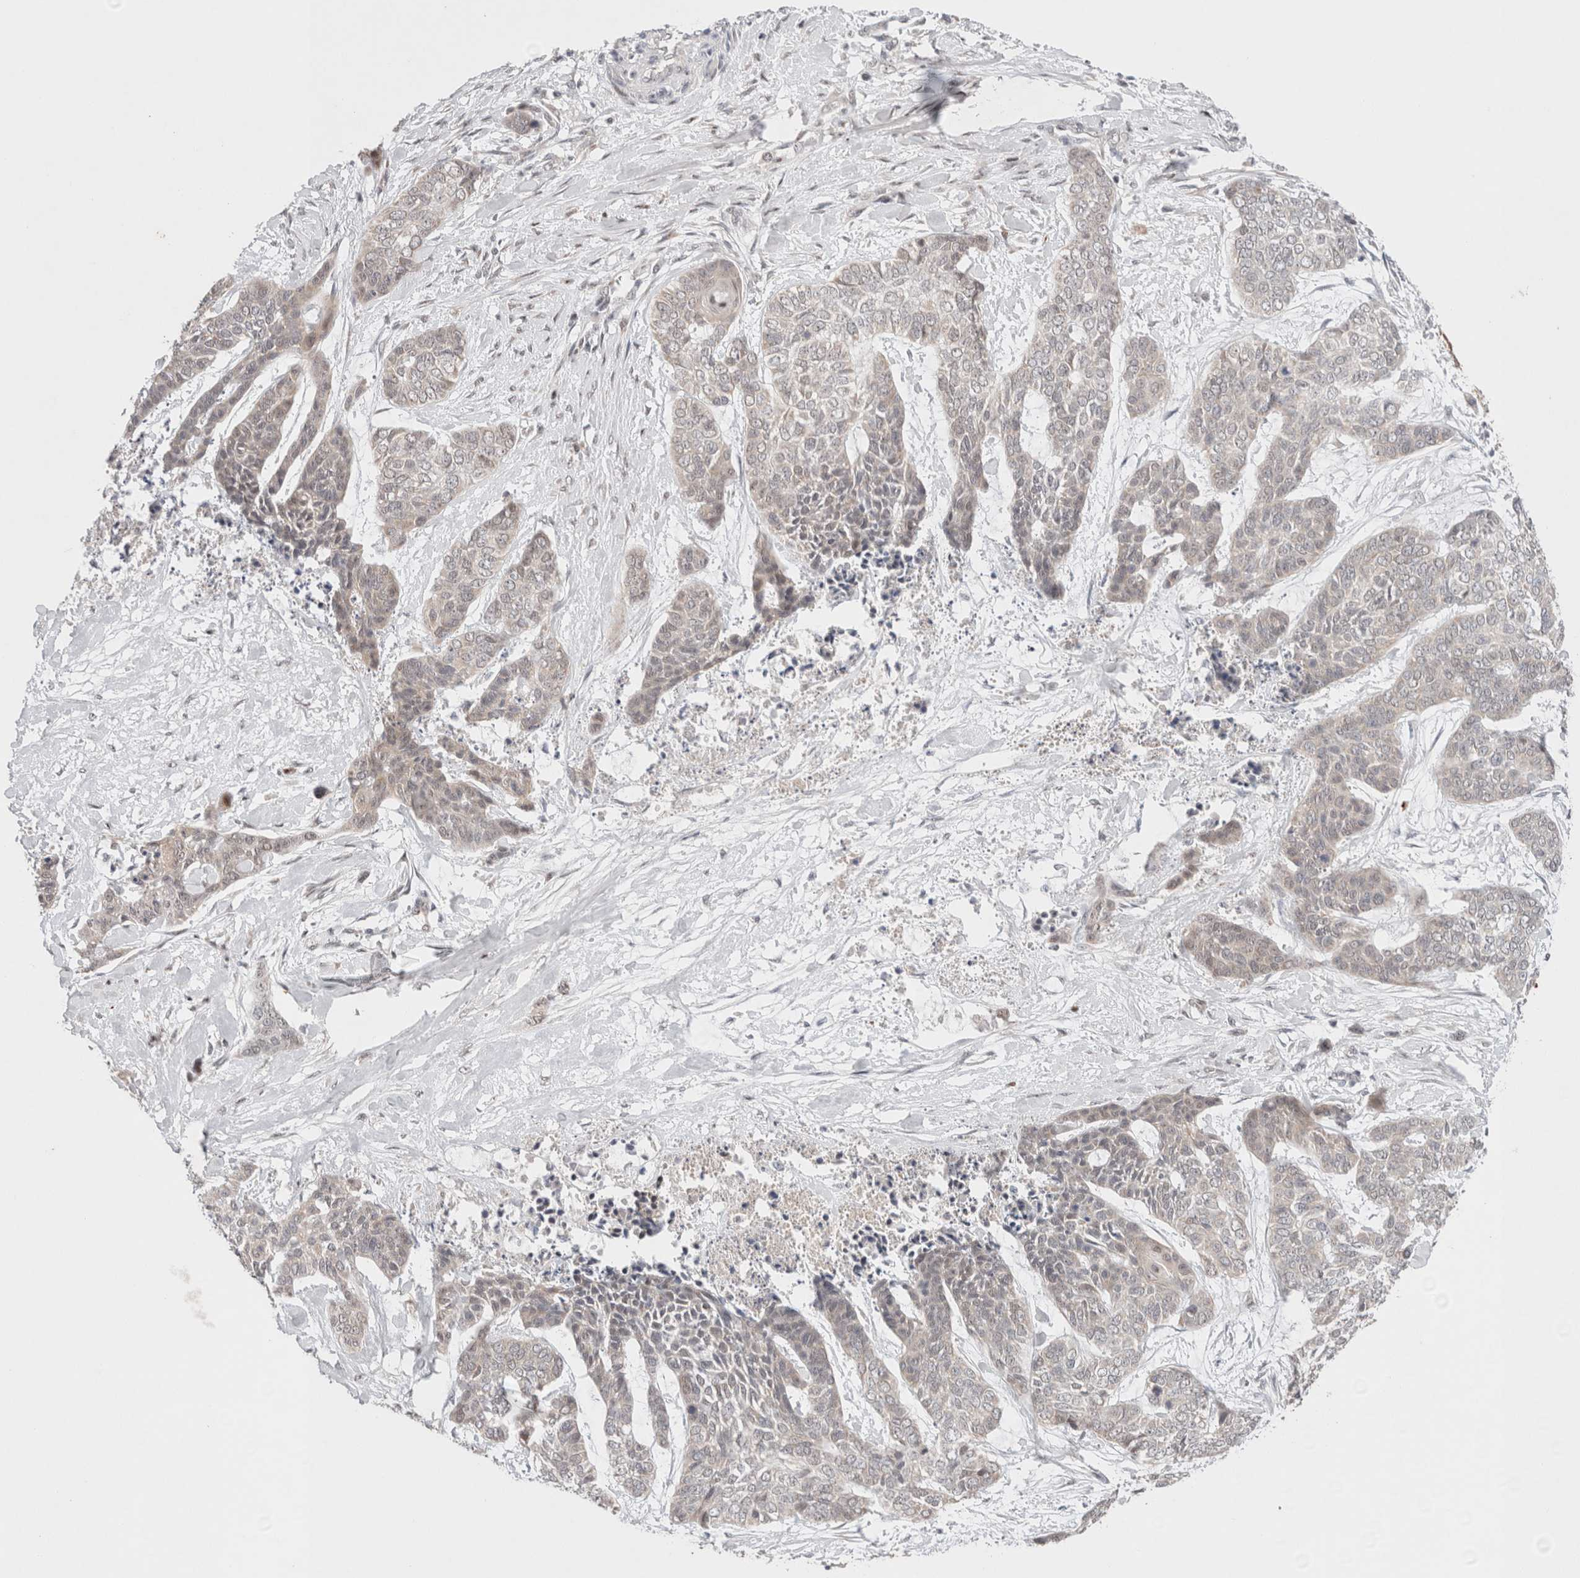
{"staining": {"intensity": "negative", "quantity": "none", "location": "none"}, "tissue": "skin cancer", "cell_type": "Tumor cells", "image_type": "cancer", "snomed": [{"axis": "morphology", "description": "Basal cell carcinoma"}, {"axis": "topography", "description": "Skin"}], "caption": "An image of human skin cancer is negative for staining in tumor cells.", "gene": "ERI3", "patient": {"sex": "female", "age": 64}}